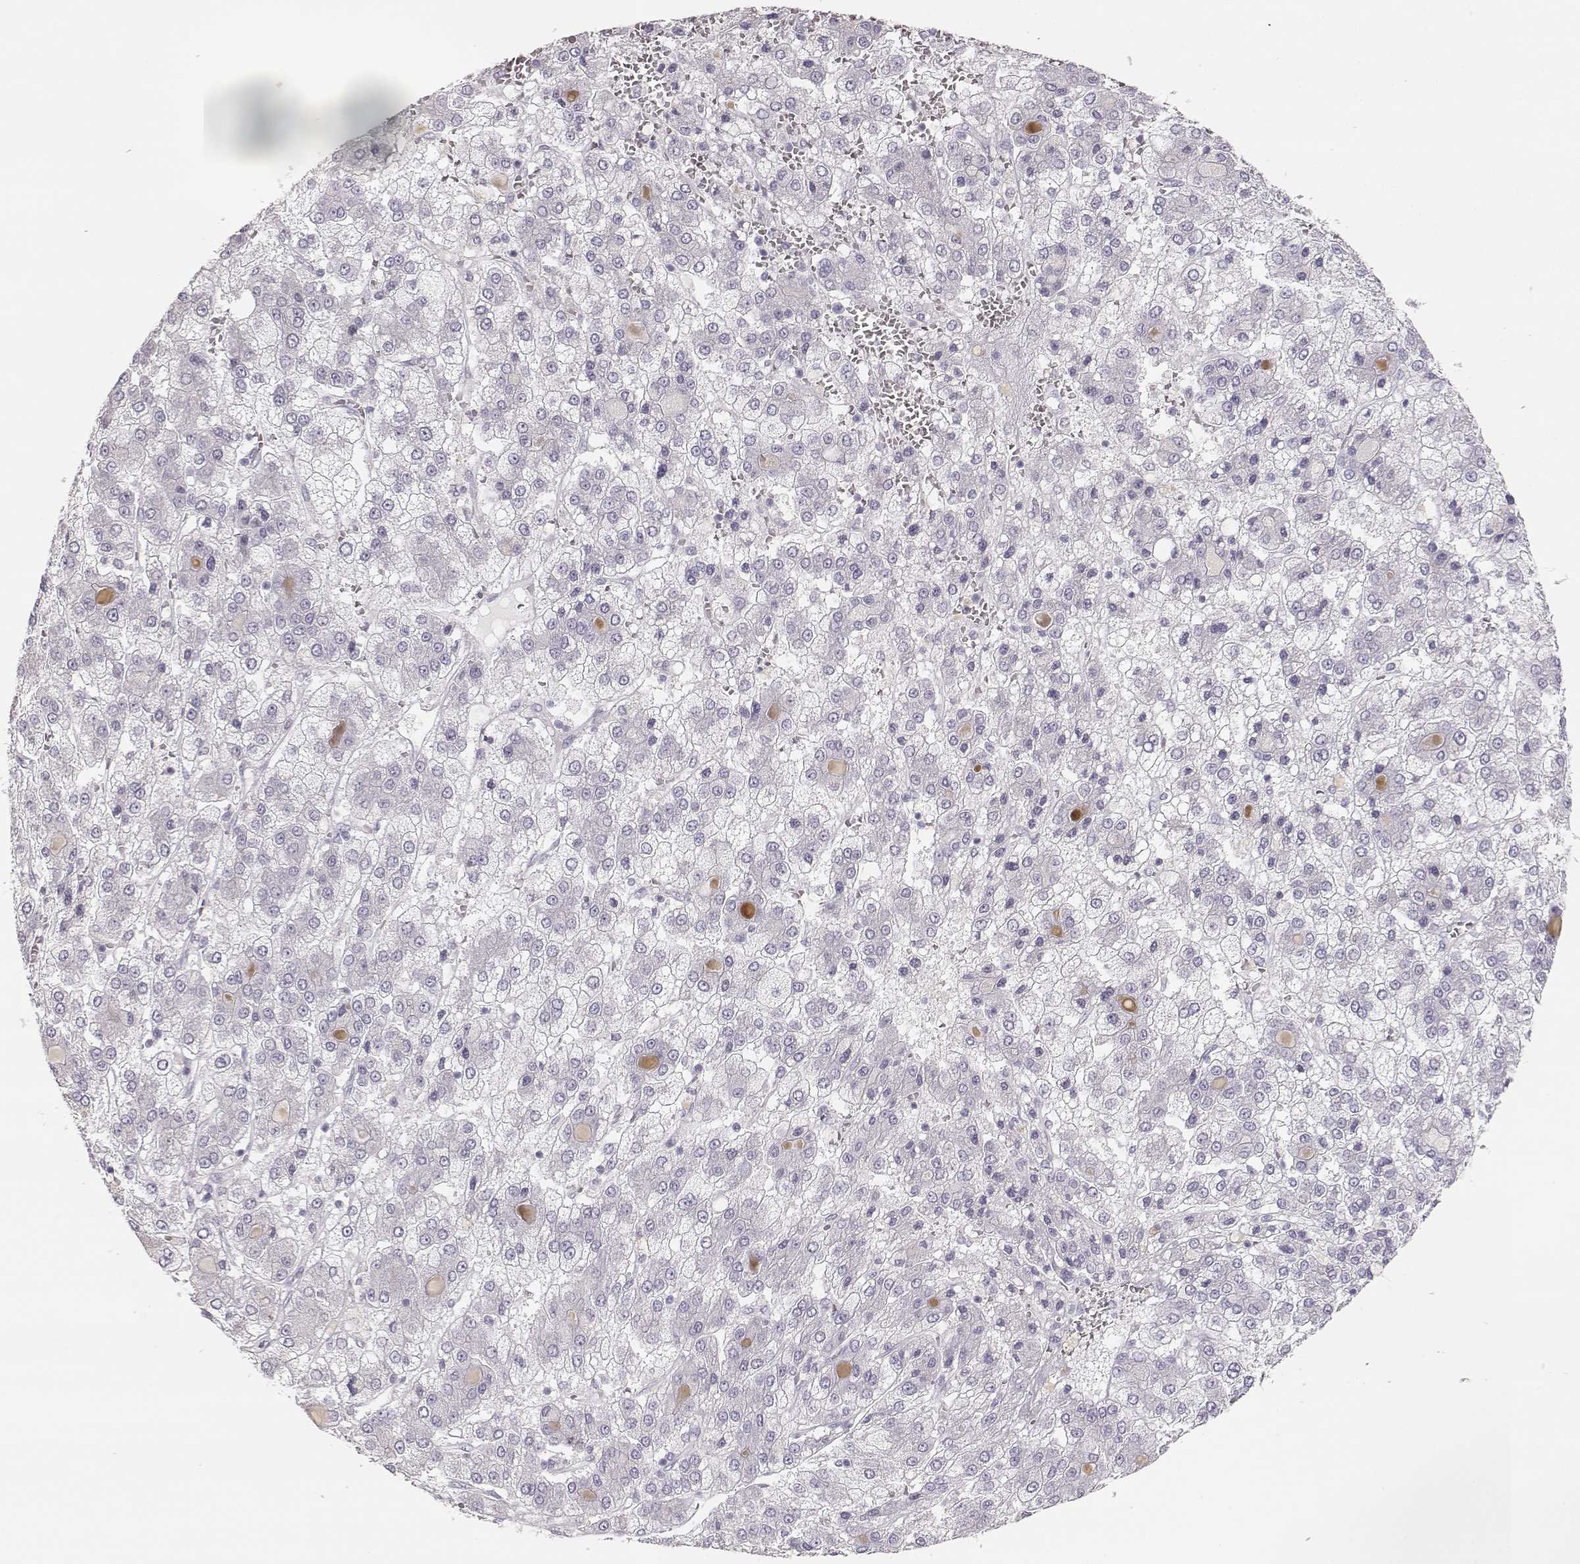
{"staining": {"intensity": "negative", "quantity": "none", "location": "none"}, "tissue": "liver cancer", "cell_type": "Tumor cells", "image_type": "cancer", "snomed": [{"axis": "morphology", "description": "Carcinoma, Hepatocellular, NOS"}, {"axis": "topography", "description": "Liver"}], "caption": "The micrograph exhibits no significant expression in tumor cells of hepatocellular carcinoma (liver).", "gene": "LEPR", "patient": {"sex": "male", "age": 73}}